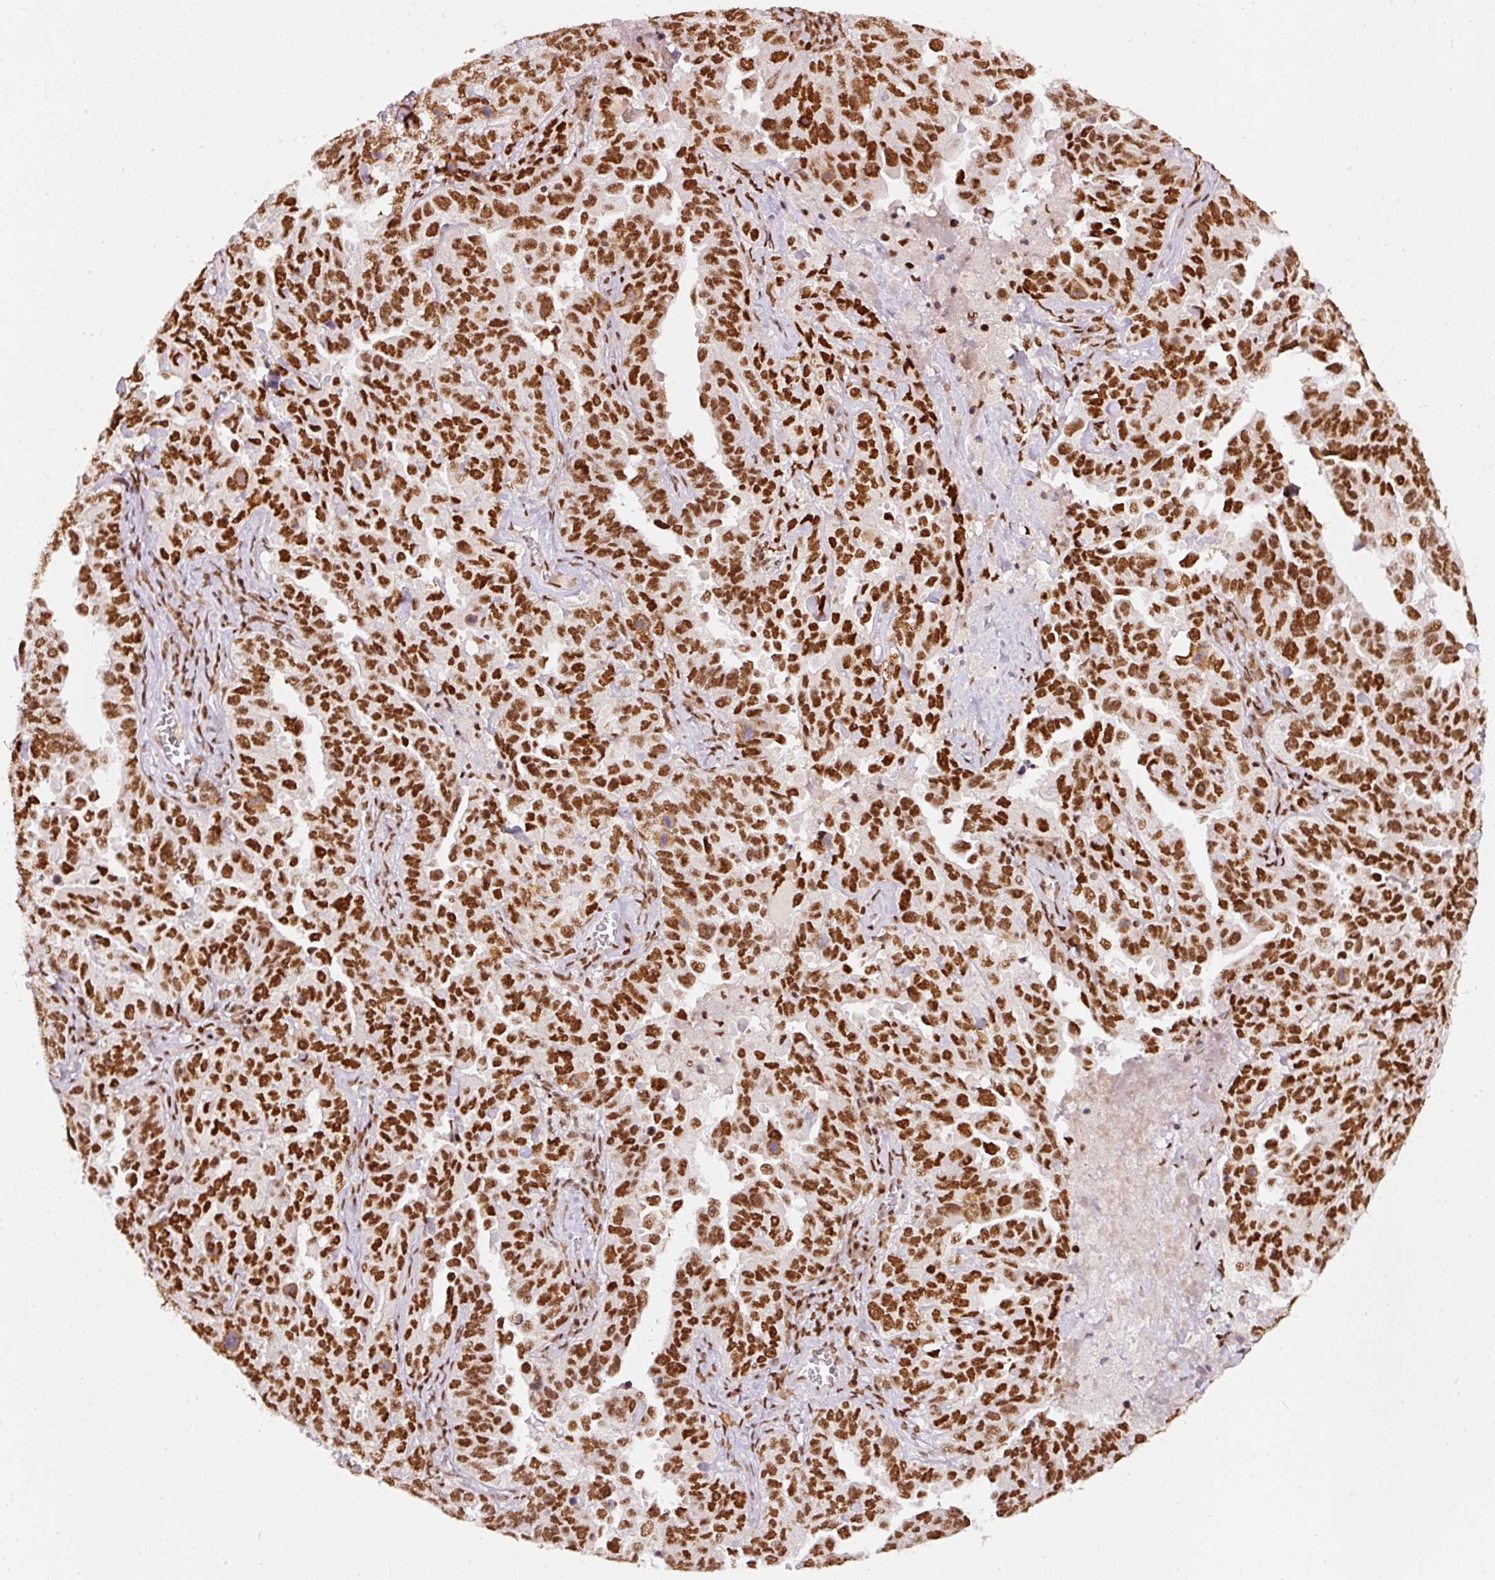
{"staining": {"intensity": "strong", "quantity": ">75%", "location": "nuclear"}, "tissue": "ovarian cancer", "cell_type": "Tumor cells", "image_type": "cancer", "snomed": [{"axis": "morphology", "description": "Carcinoma, endometroid"}, {"axis": "topography", "description": "Ovary"}], "caption": "Immunohistochemical staining of ovarian cancer exhibits high levels of strong nuclear expression in approximately >75% of tumor cells.", "gene": "HNRNPC", "patient": {"sex": "female", "age": 62}}